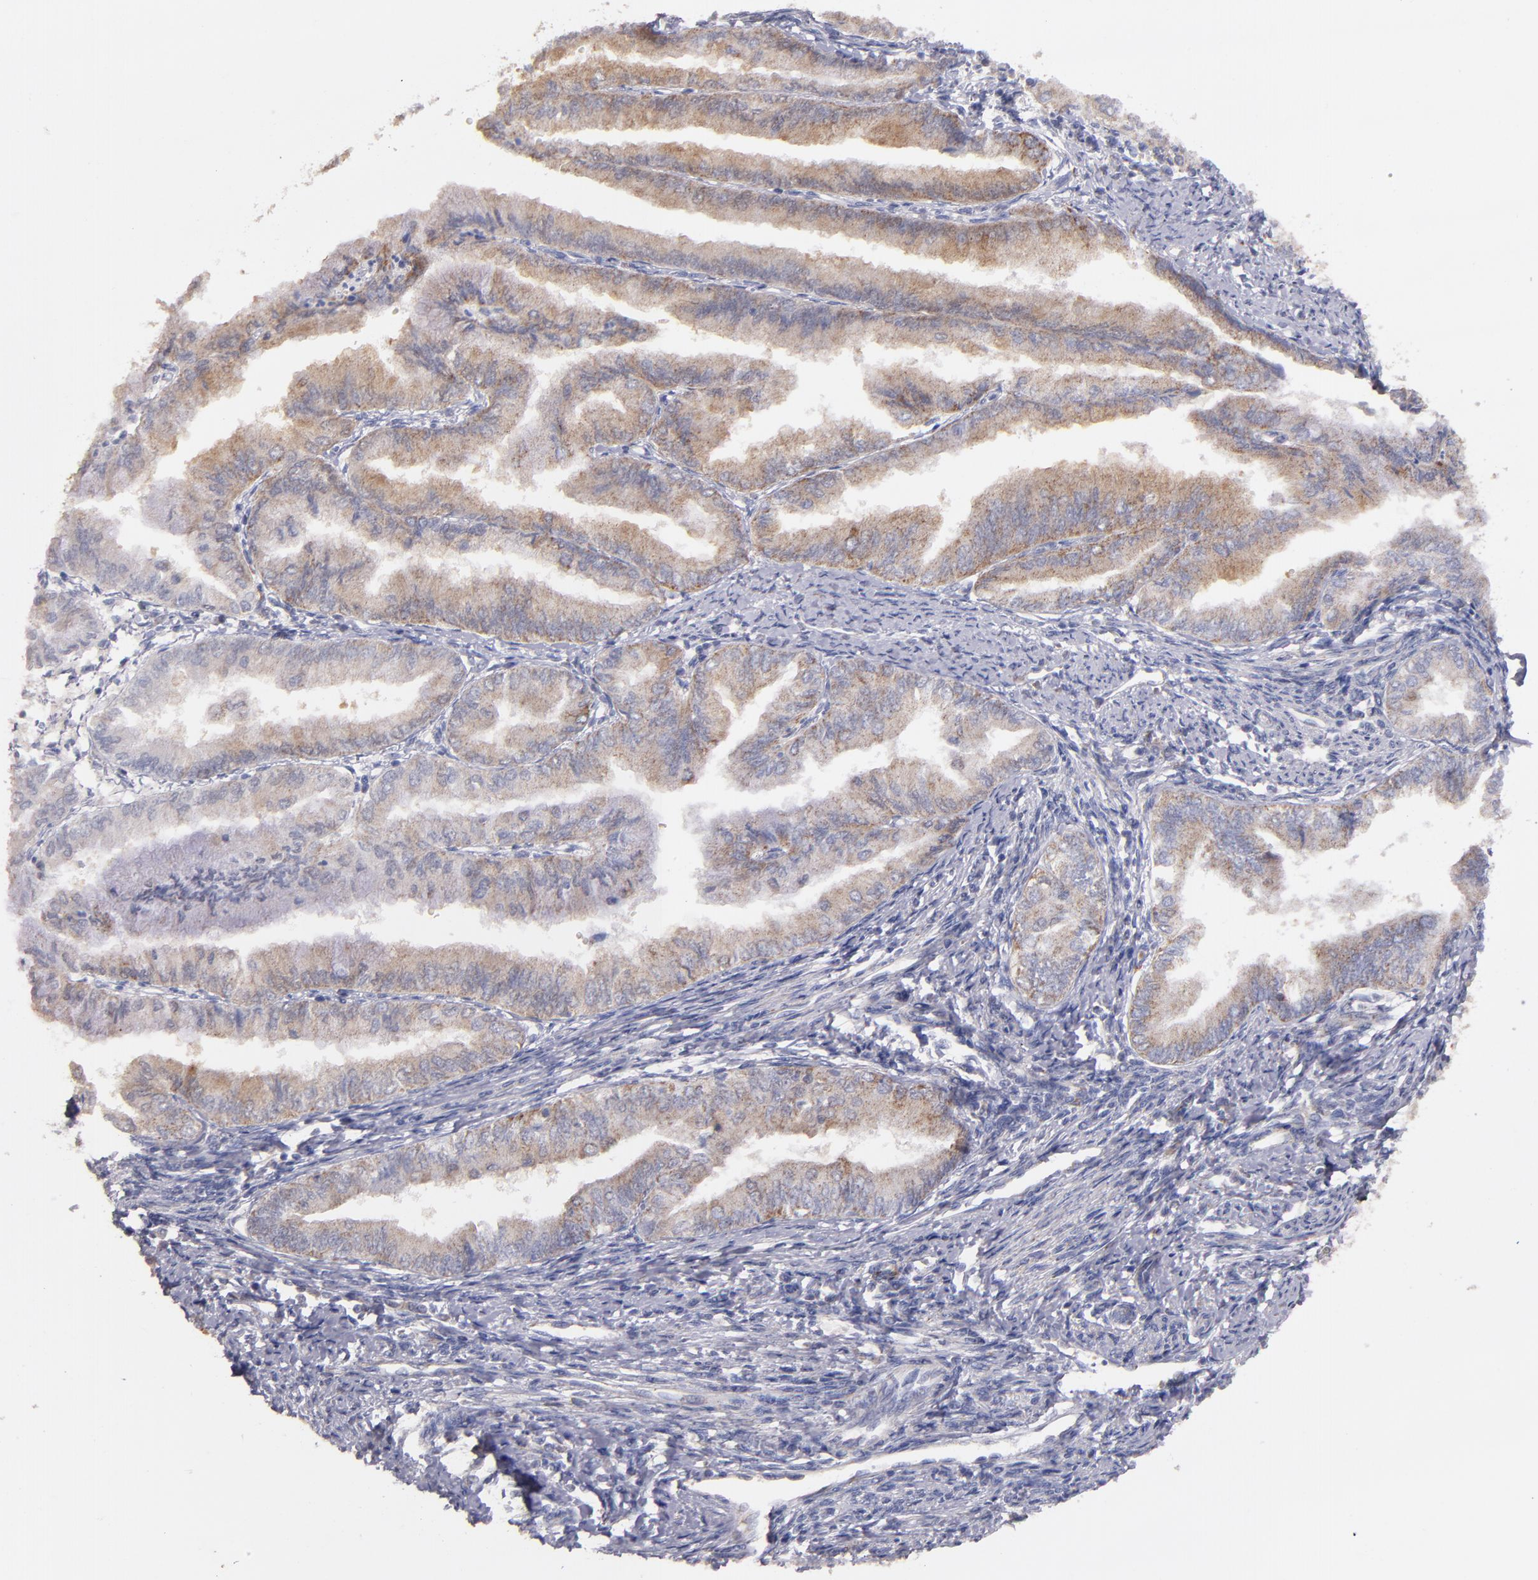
{"staining": {"intensity": "moderate", "quantity": ">75%", "location": "cytoplasmic/membranous"}, "tissue": "endometrial cancer", "cell_type": "Tumor cells", "image_type": "cancer", "snomed": [{"axis": "morphology", "description": "Adenocarcinoma, NOS"}, {"axis": "topography", "description": "Endometrium"}], "caption": "Immunohistochemistry (IHC) micrograph of neoplastic tissue: endometrial adenocarcinoma stained using immunohistochemistry demonstrates medium levels of moderate protein expression localized specifically in the cytoplasmic/membranous of tumor cells, appearing as a cytoplasmic/membranous brown color.", "gene": "CLTA", "patient": {"sex": "female", "age": 66}}